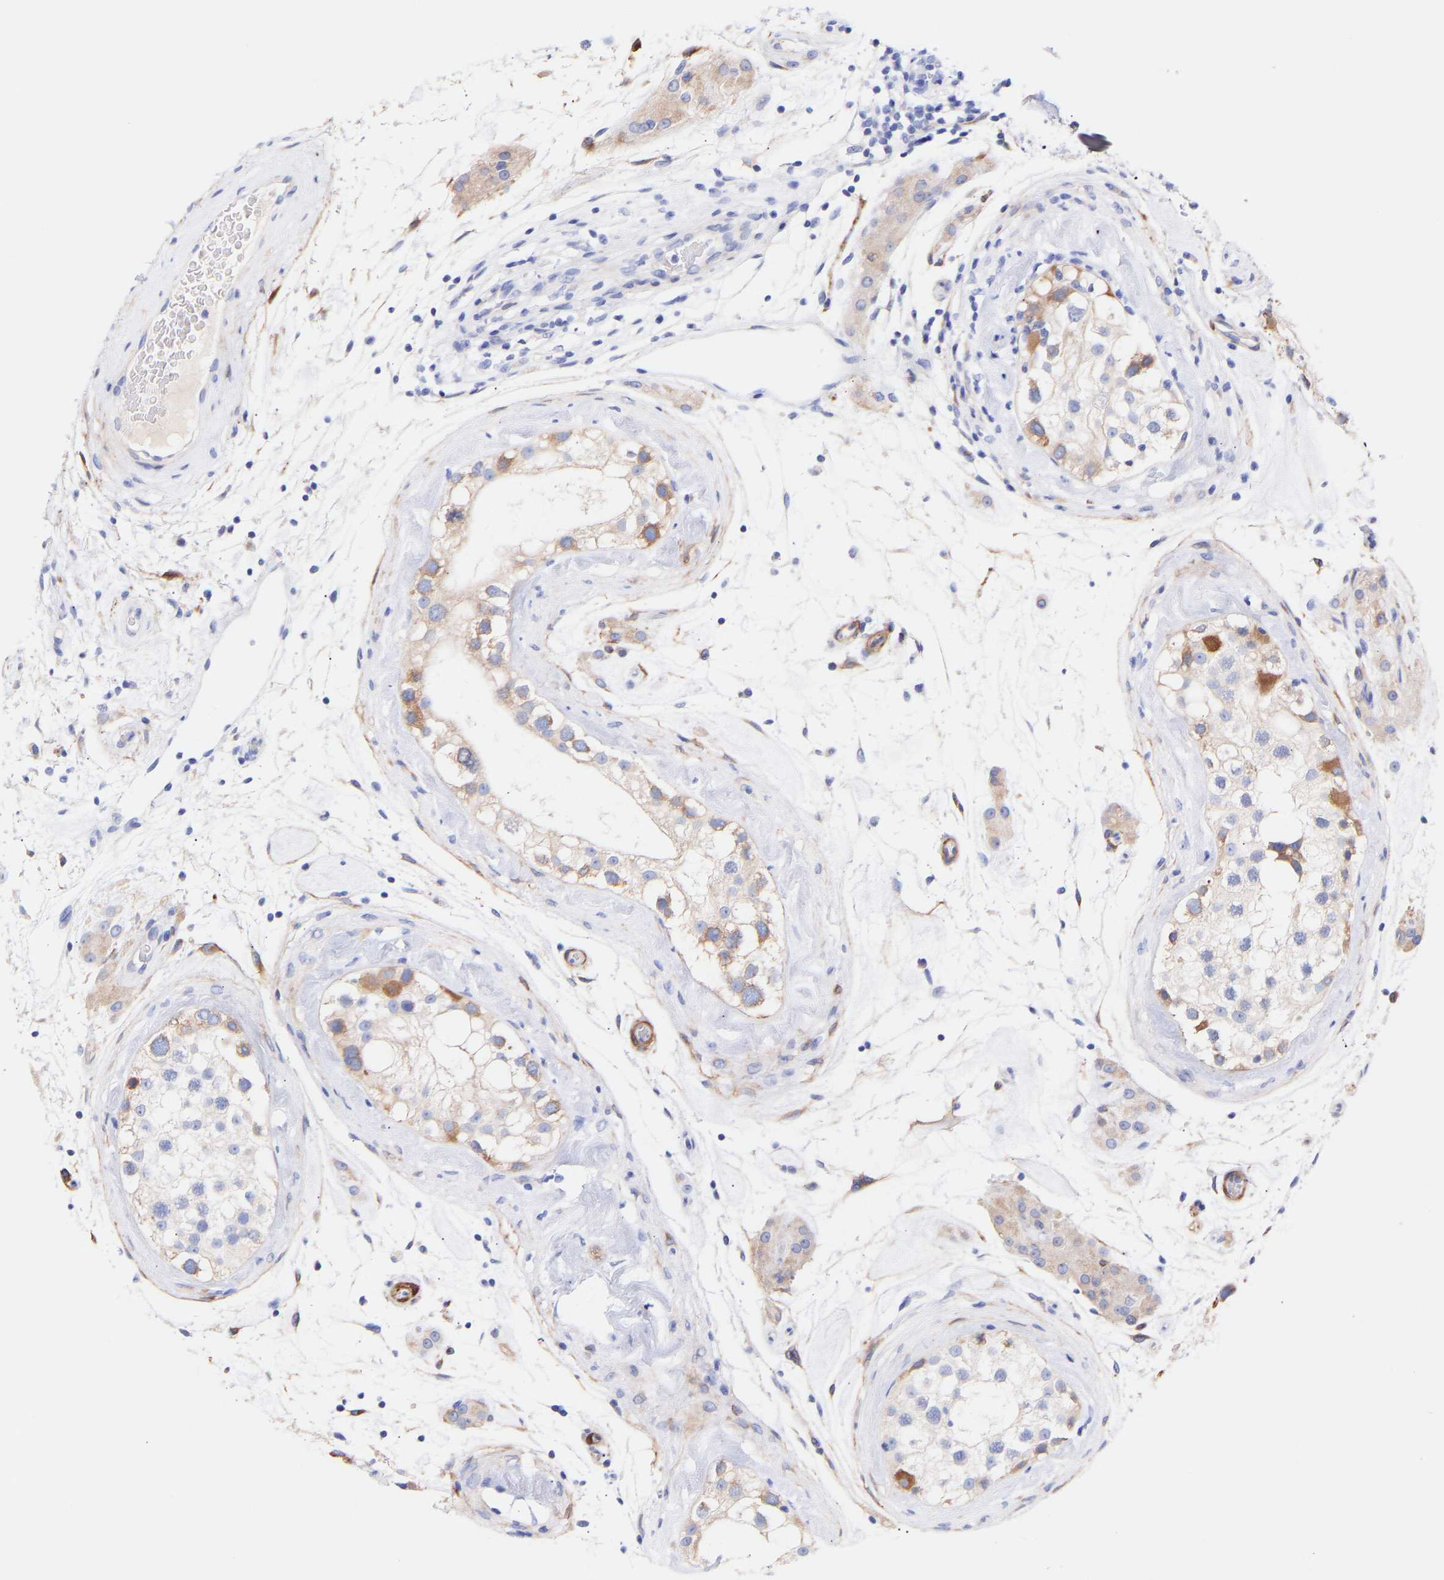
{"staining": {"intensity": "moderate", "quantity": "<25%", "location": "cytoplasmic/membranous"}, "tissue": "testis", "cell_type": "Cells in seminiferous ducts", "image_type": "normal", "snomed": [{"axis": "morphology", "description": "Normal tissue, NOS"}, {"axis": "topography", "description": "Testis"}], "caption": "Unremarkable testis exhibits moderate cytoplasmic/membranous staining in approximately <25% of cells in seminiferous ducts.", "gene": "AMPH", "patient": {"sex": "male", "age": 46}}